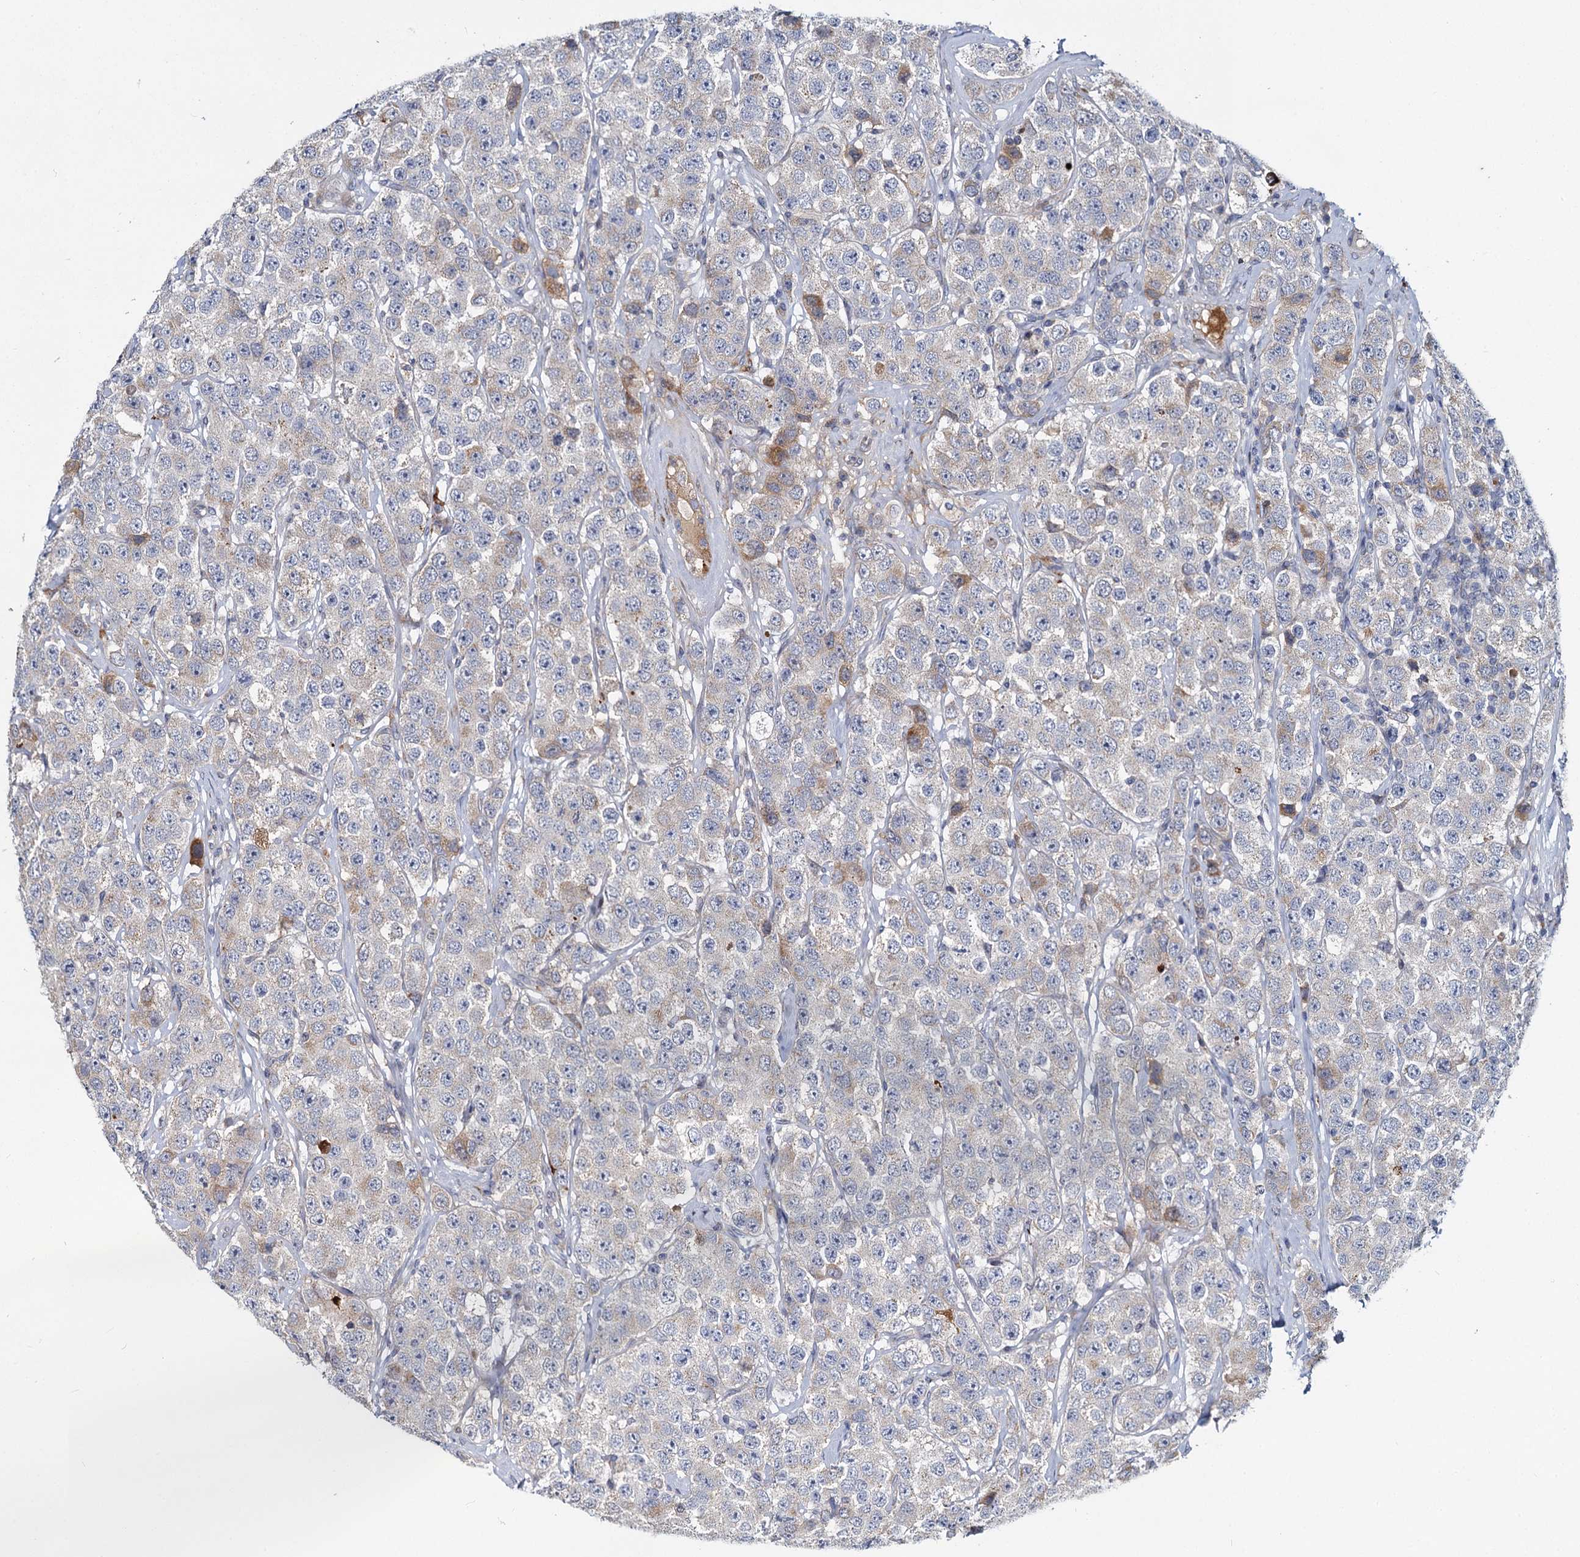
{"staining": {"intensity": "weak", "quantity": "<25%", "location": "cytoplasmic/membranous"}, "tissue": "testis cancer", "cell_type": "Tumor cells", "image_type": "cancer", "snomed": [{"axis": "morphology", "description": "Seminoma, NOS"}, {"axis": "topography", "description": "Testis"}], "caption": "Protein analysis of seminoma (testis) shows no significant expression in tumor cells. (DAB (3,3'-diaminobenzidine) immunohistochemistry with hematoxylin counter stain).", "gene": "DCUN1D2", "patient": {"sex": "male", "age": 28}}